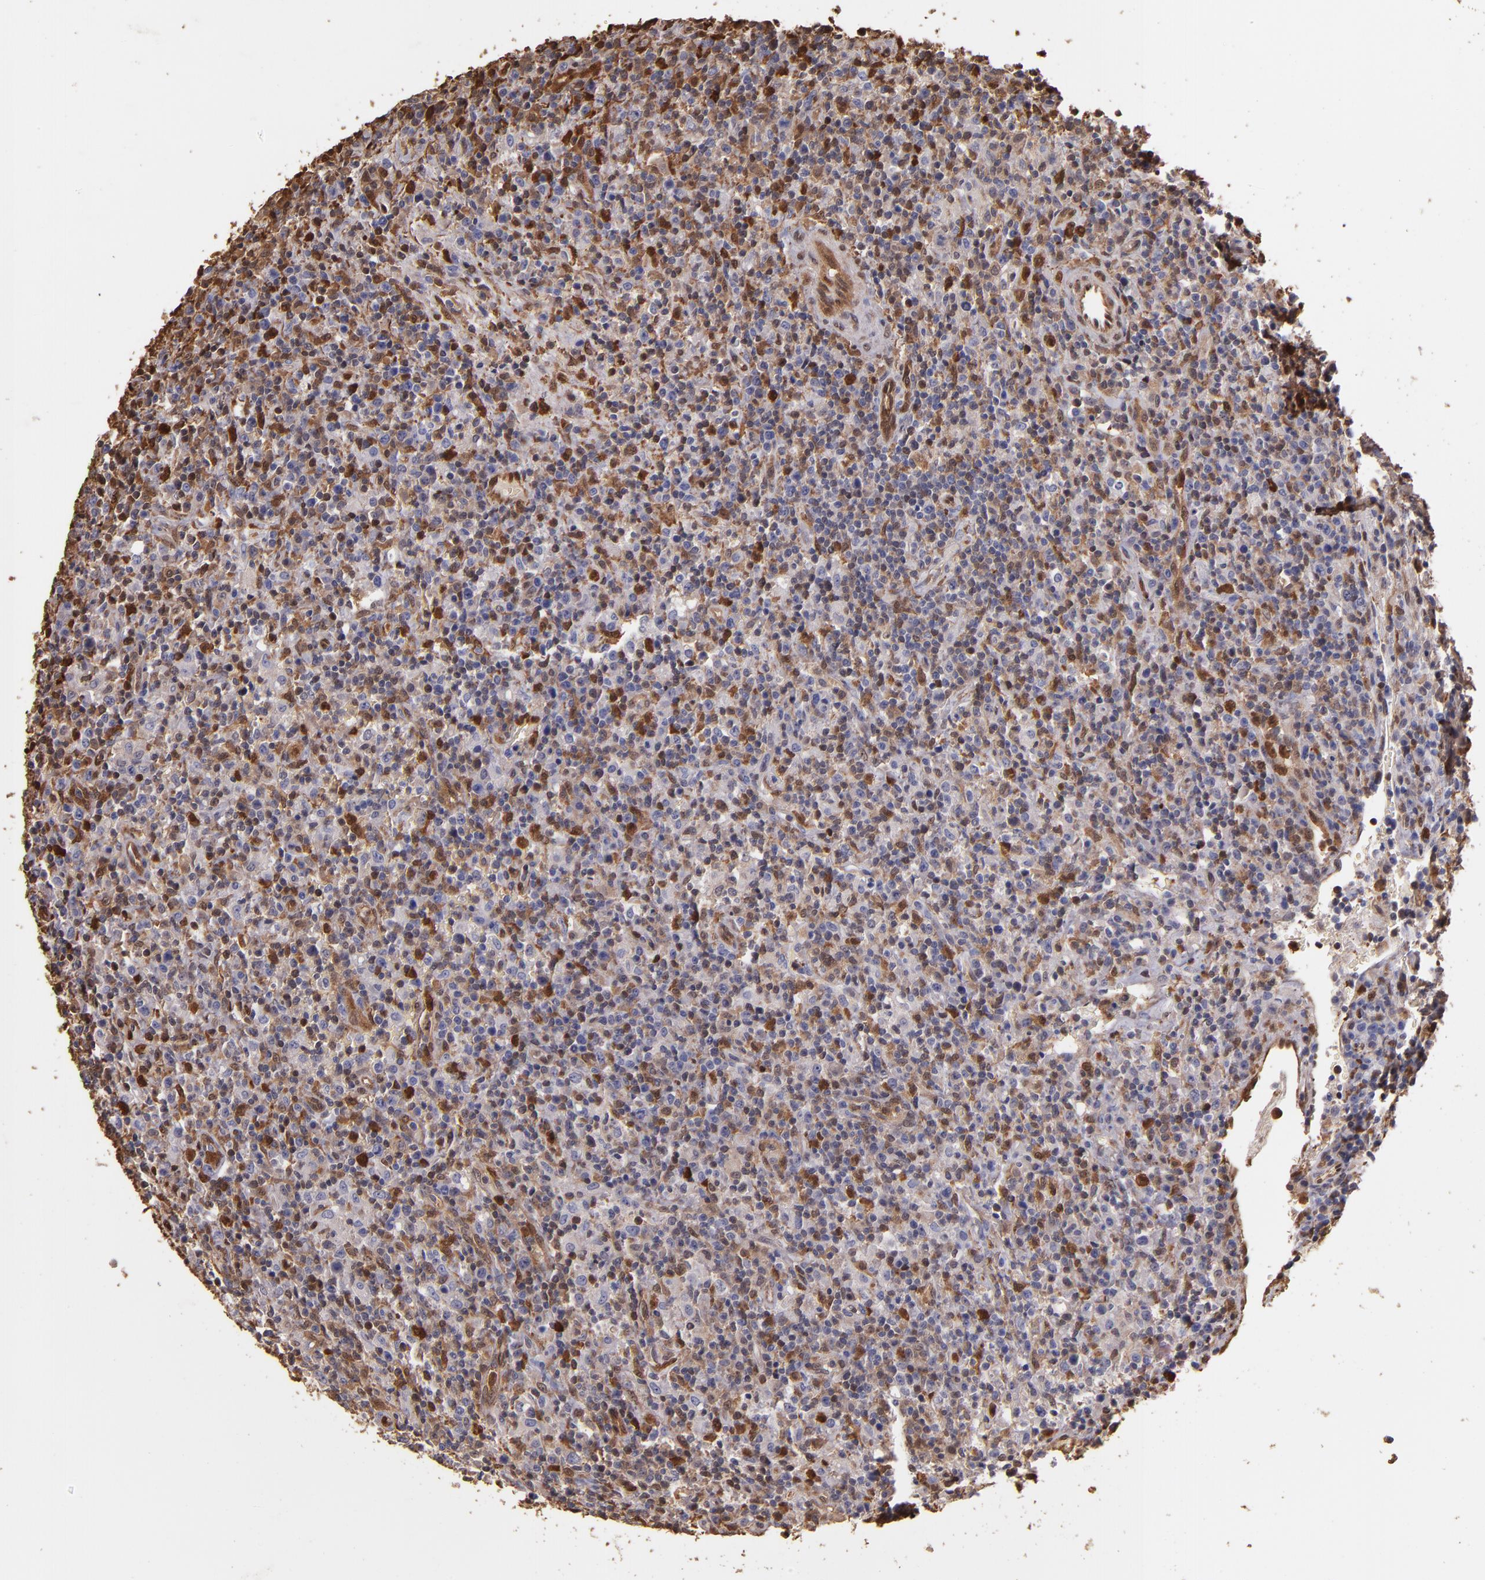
{"staining": {"intensity": "strong", "quantity": "25%-75%", "location": "cytoplasmic/membranous,nuclear"}, "tissue": "lymphoma", "cell_type": "Tumor cells", "image_type": "cancer", "snomed": [{"axis": "morphology", "description": "Hodgkin's disease, NOS"}, {"axis": "topography", "description": "Lymph node"}], "caption": "Strong cytoplasmic/membranous and nuclear positivity for a protein is seen in about 25%-75% of tumor cells of lymphoma using immunohistochemistry.", "gene": "S100A6", "patient": {"sex": "male", "age": 65}}